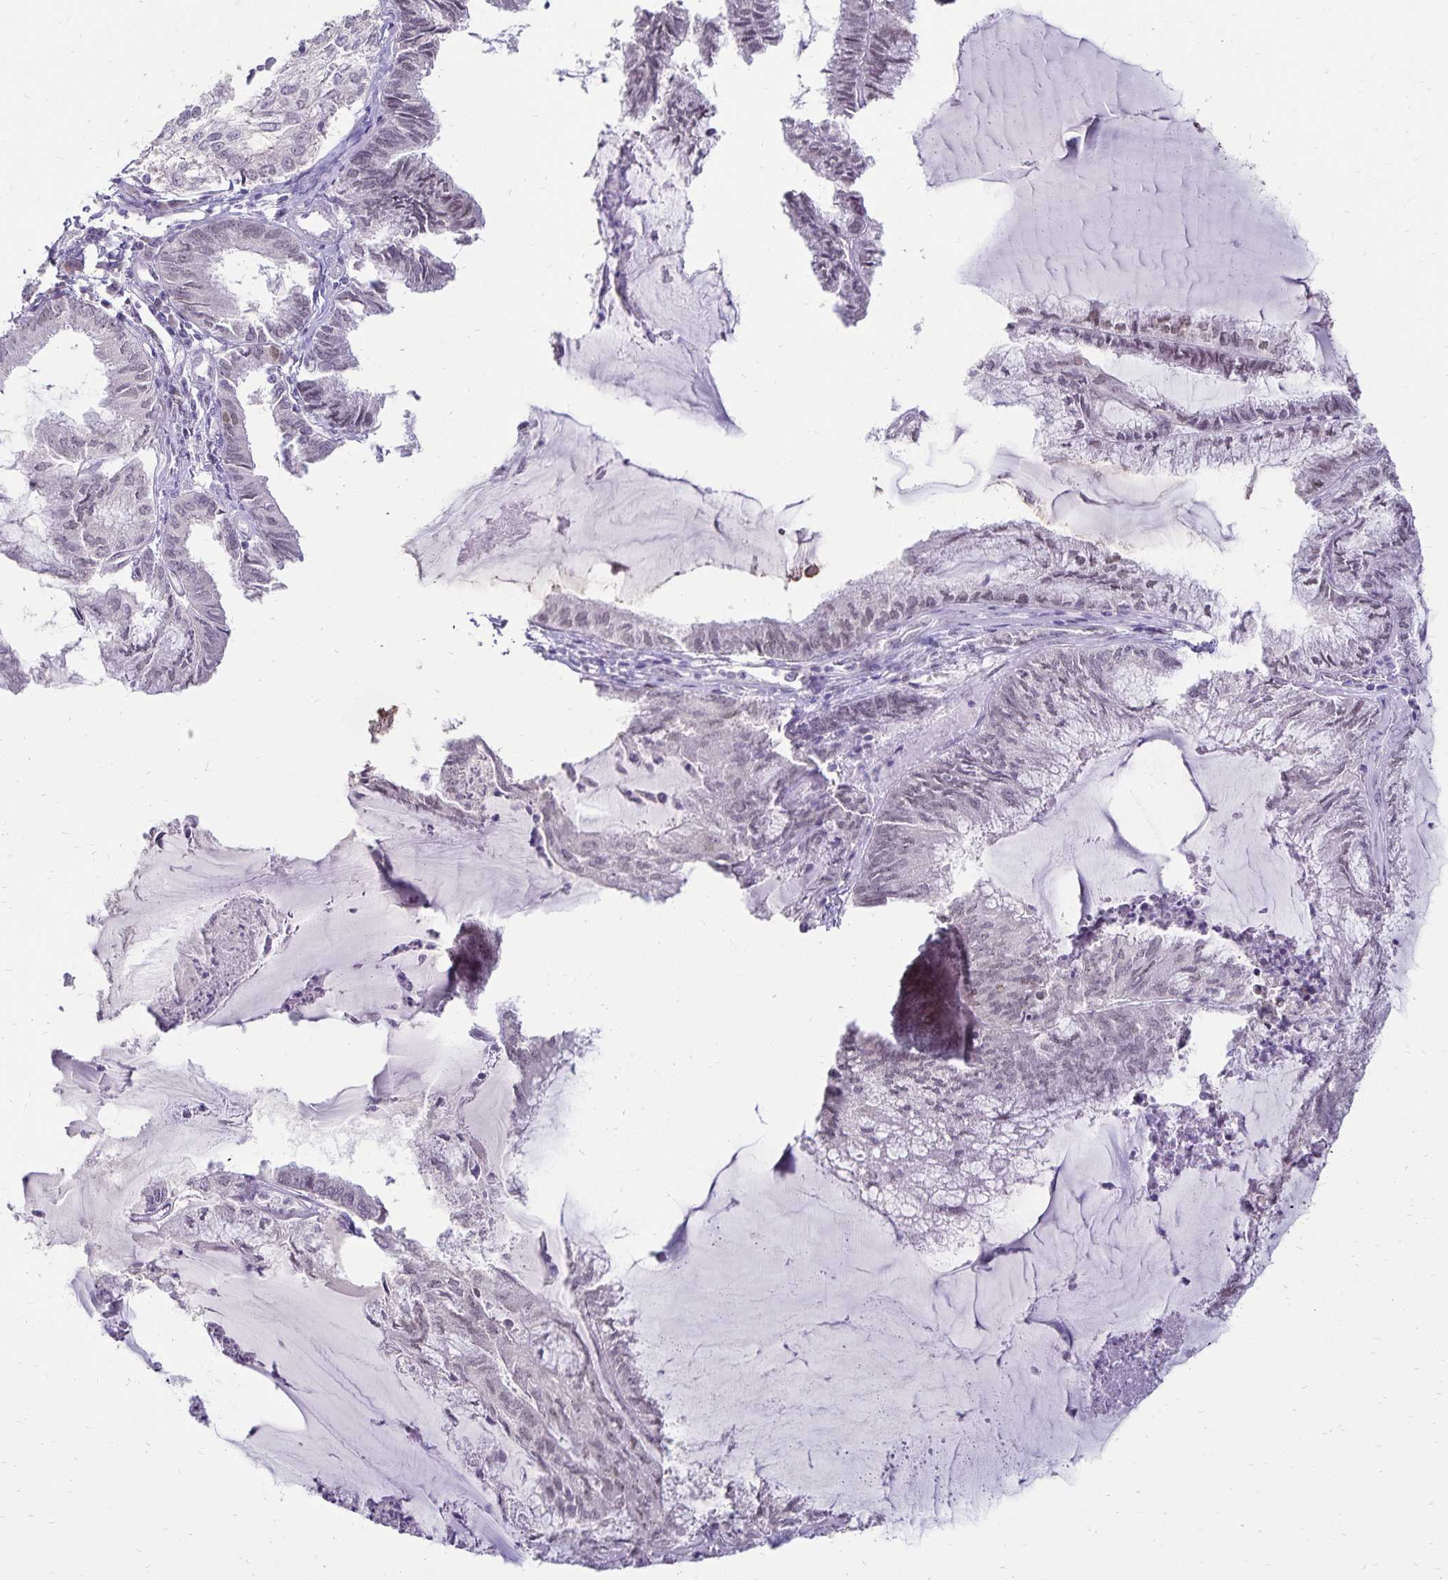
{"staining": {"intensity": "weak", "quantity": "25%-75%", "location": "nuclear"}, "tissue": "endometrial cancer", "cell_type": "Tumor cells", "image_type": "cancer", "snomed": [{"axis": "morphology", "description": "Carcinoma, NOS"}, {"axis": "topography", "description": "Endometrium"}], "caption": "Tumor cells show low levels of weak nuclear positivity in about 25%-75% of cells in endometrial carcinoma.", "gene": "POLB", "patient": {"sex": "female", "age": 62}}